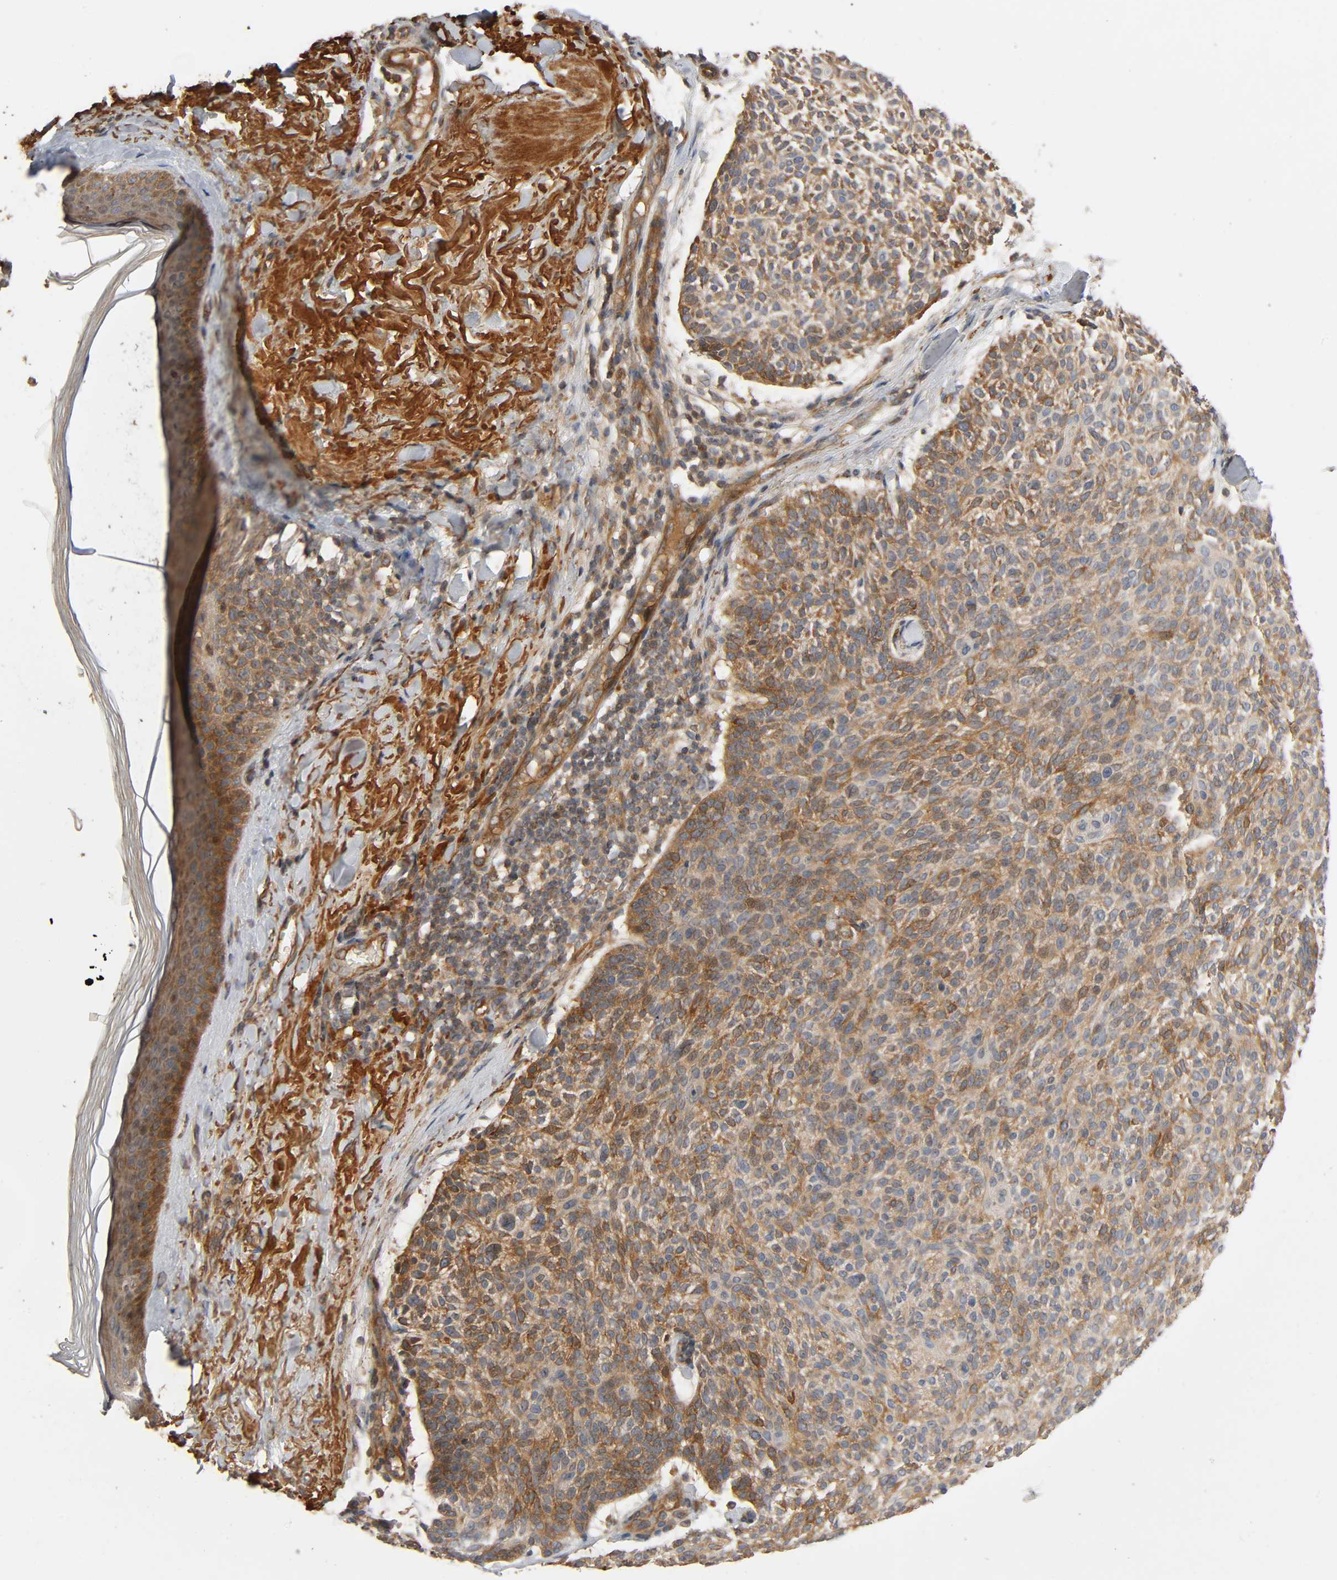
{"staining": {"intensity": "moderate", "quantity": "<25%", "location": "cytoplasmic/membranous"}, "tissue": "skin cancer", "cell_type": "Tumor cells", "image_type": "cancer", "snomed": [{"axis": "morphology", "description": "Normal tissue, NOS"}, {"axis": "morphology", "description": "Basal cell carcinoma"}, {"axis": "topography", "description": "Skin"}], "caption": "There is low levels of moderate cytoplasmic/membranous positivity in tumor cells of skin basal cell carcinoma, as demonstrated by immunohistochemical staining (brown color).", "gene": "SGSM1", "patient": {"sex": "female", "age": 70}}